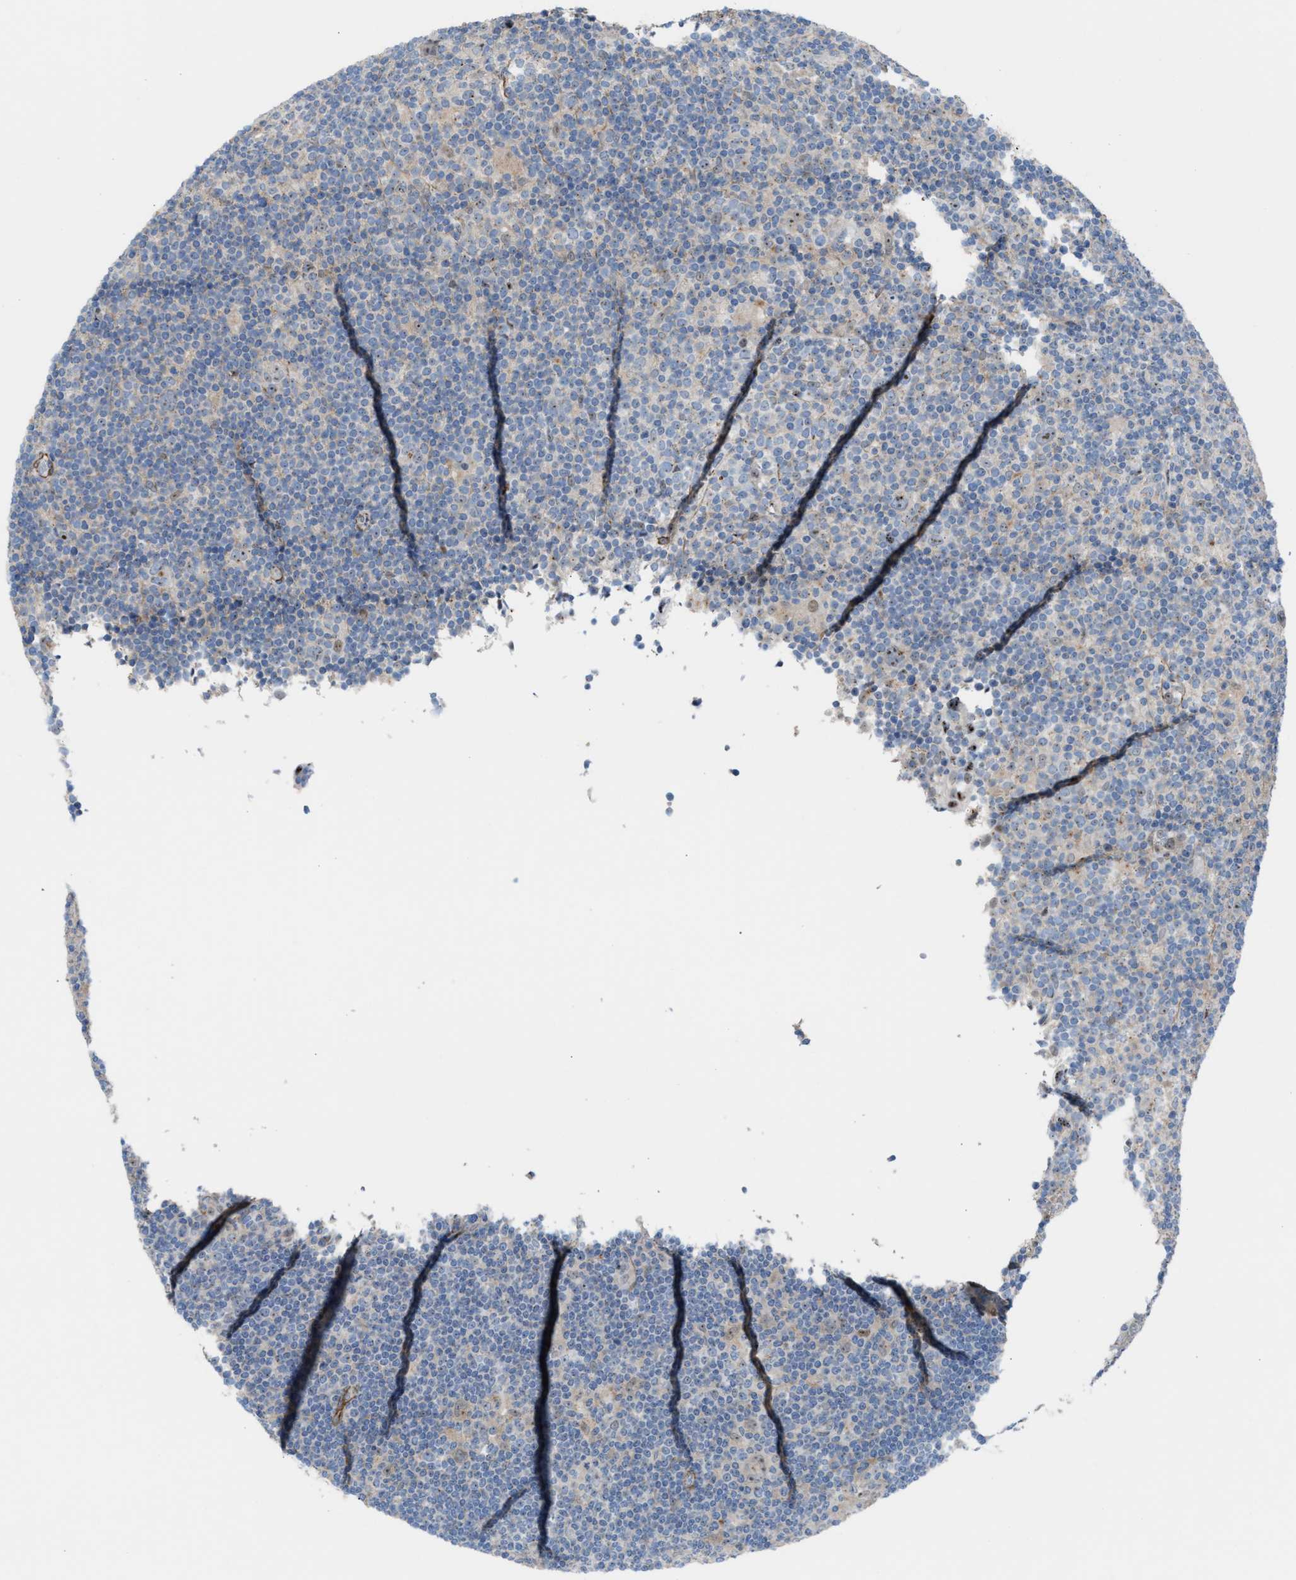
{"staining": {"intensity": "weak", "quantity": ">75%", "location": "nuclear"}, "tissue": "lymphoma", "cell_type": "Tumor cells", "image_type": "cancer", "snomed": [{"axis": "morphology", "description": "Hodgkin's disease, NOS"}, {"axis": "topography", "description": "Lymph node"}], "caption": "Immunohistochemical staining of human lymphoma demonstrates low levels of weak nuclear positivity in about >75% of tumor cells.", "gene": "NQO2", "patient": {"sex": "female", "age": 57}}